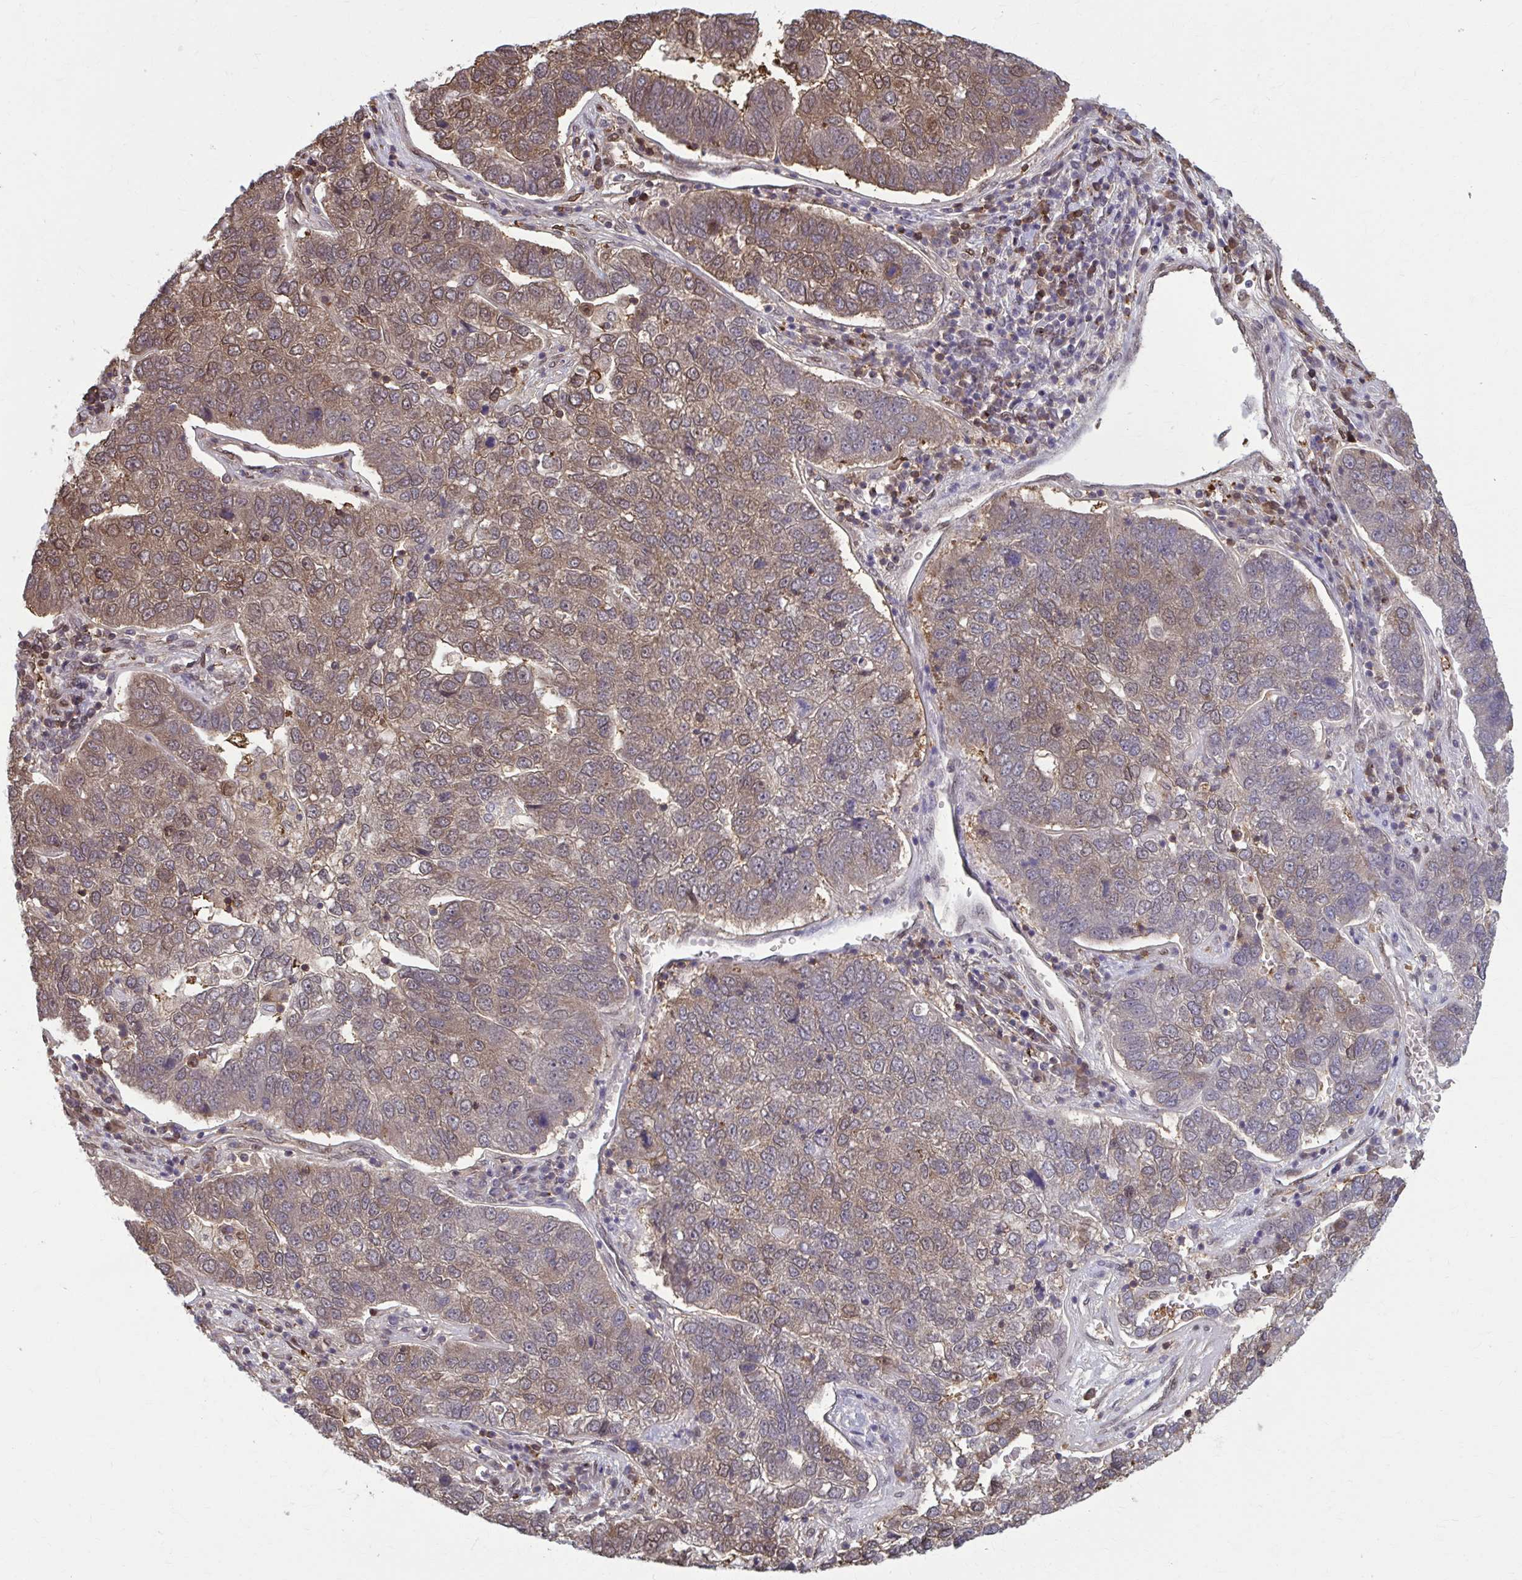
{"staining": {"intensity": "moderate", "quantity": "25%-75%", "location": "cytoplasmic/membranous"}, "tissue": "pancreatic cancer", "cell_type": "Tumor cells", "image_type": "cancer", "snomed": [{"axis": "morphology", "description": "Adenocarcinoma, NOS"}, {"axis": "topography", "description": "Pancreas"}], "caption": "Pancreatic cancer was stained to show a protein in brown. There is medium levels of moderate cytoplasmic/membranous positivity in approximately 25%-75% of tumor cells.", "gene": "MDH1", "patient": {"sex": "female", "age": 61}}